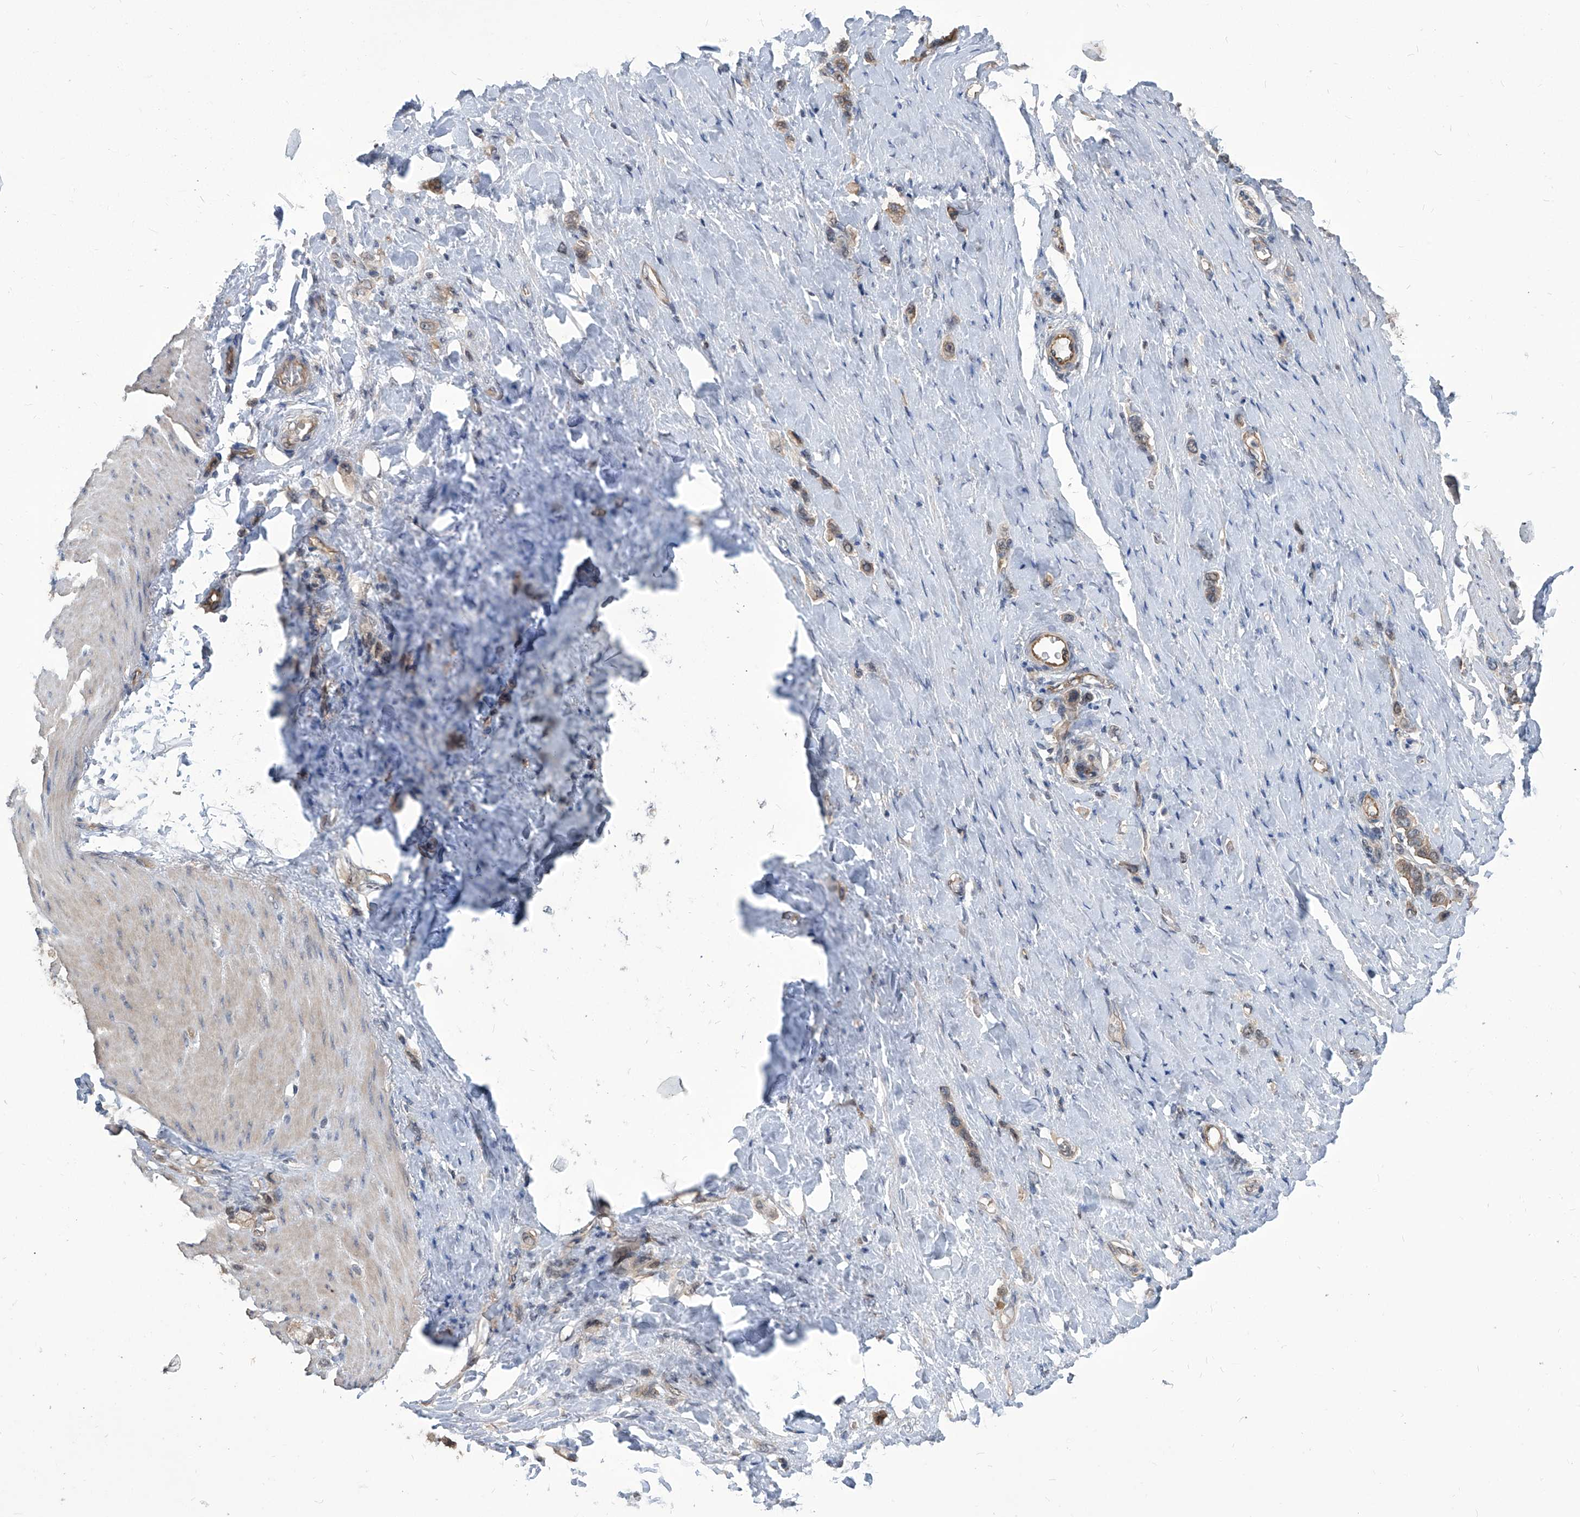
{"staining": {"intensity": "weak", "quantity": "<25%", "location": "cytoplasmic/membranous"}, "tissue": "stomach cancer", "cell_type": "Tumor cells", "image_type": "cancer", "snomed": [{"axis": "morphology", "description": "Adenocarcinoma, NOS"}, {"axis": "topography", "description": "Stomach"}], "caption": "A high-resolution histopathology image shows immunohistochemistry staining of adenocarcinoma (stomach), which demonstrates no significant expression in tumor cells. (DAB (3,3'-diaminobenzidine) immunohistochemistry (IHC) with hematoxylin counter stain).", "gene": "PSMB1", "patient": {"sex": "female", "age": 65}}